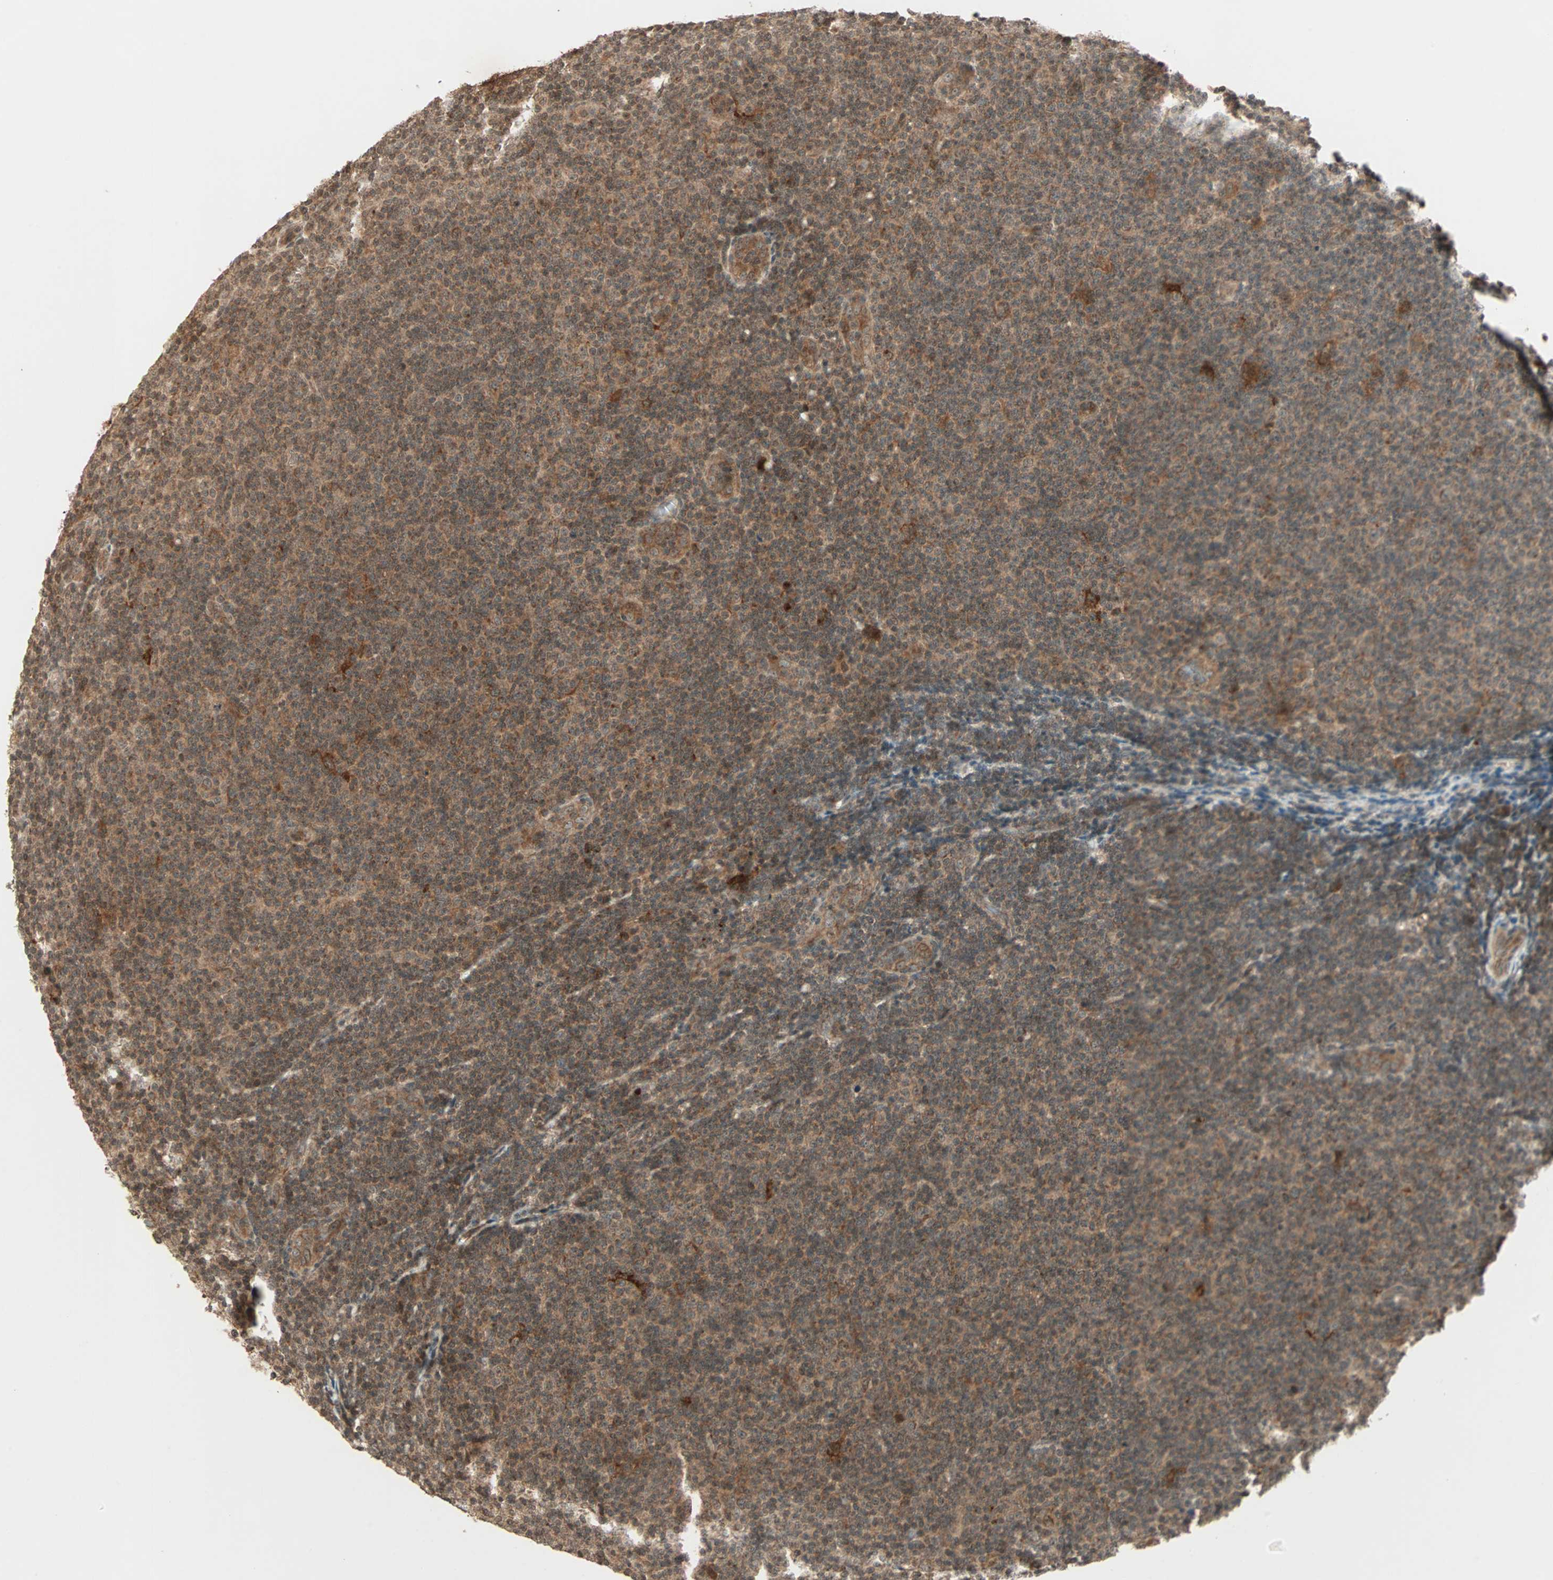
{"staining": {"intensity": "moderate", "quantity": ">75%", "location": "cytoplasmic/membranous"}, "tissue": "lymphoma", "cell_type": "Tumor cells", "image_type": "cancer", "snomed": [{"axis": "morphology", "description": "Malignant lymphoma, non-Hodgkin's type, Low grade"}, {"axis": "topography", "description": "Lymph node"}], "caption": "The image reveals immunohistochemical staining of malignant lymphoma, non-Hodgkin's type (low-grade). There is moderate cytoplasmic/membranous positivity is seen in about >75% of tumor cells. (Brightfield microscopy of DAB IHC at high magnification).", "gene": "RFFL", "patient": {"sex": "male", "age": 83}}